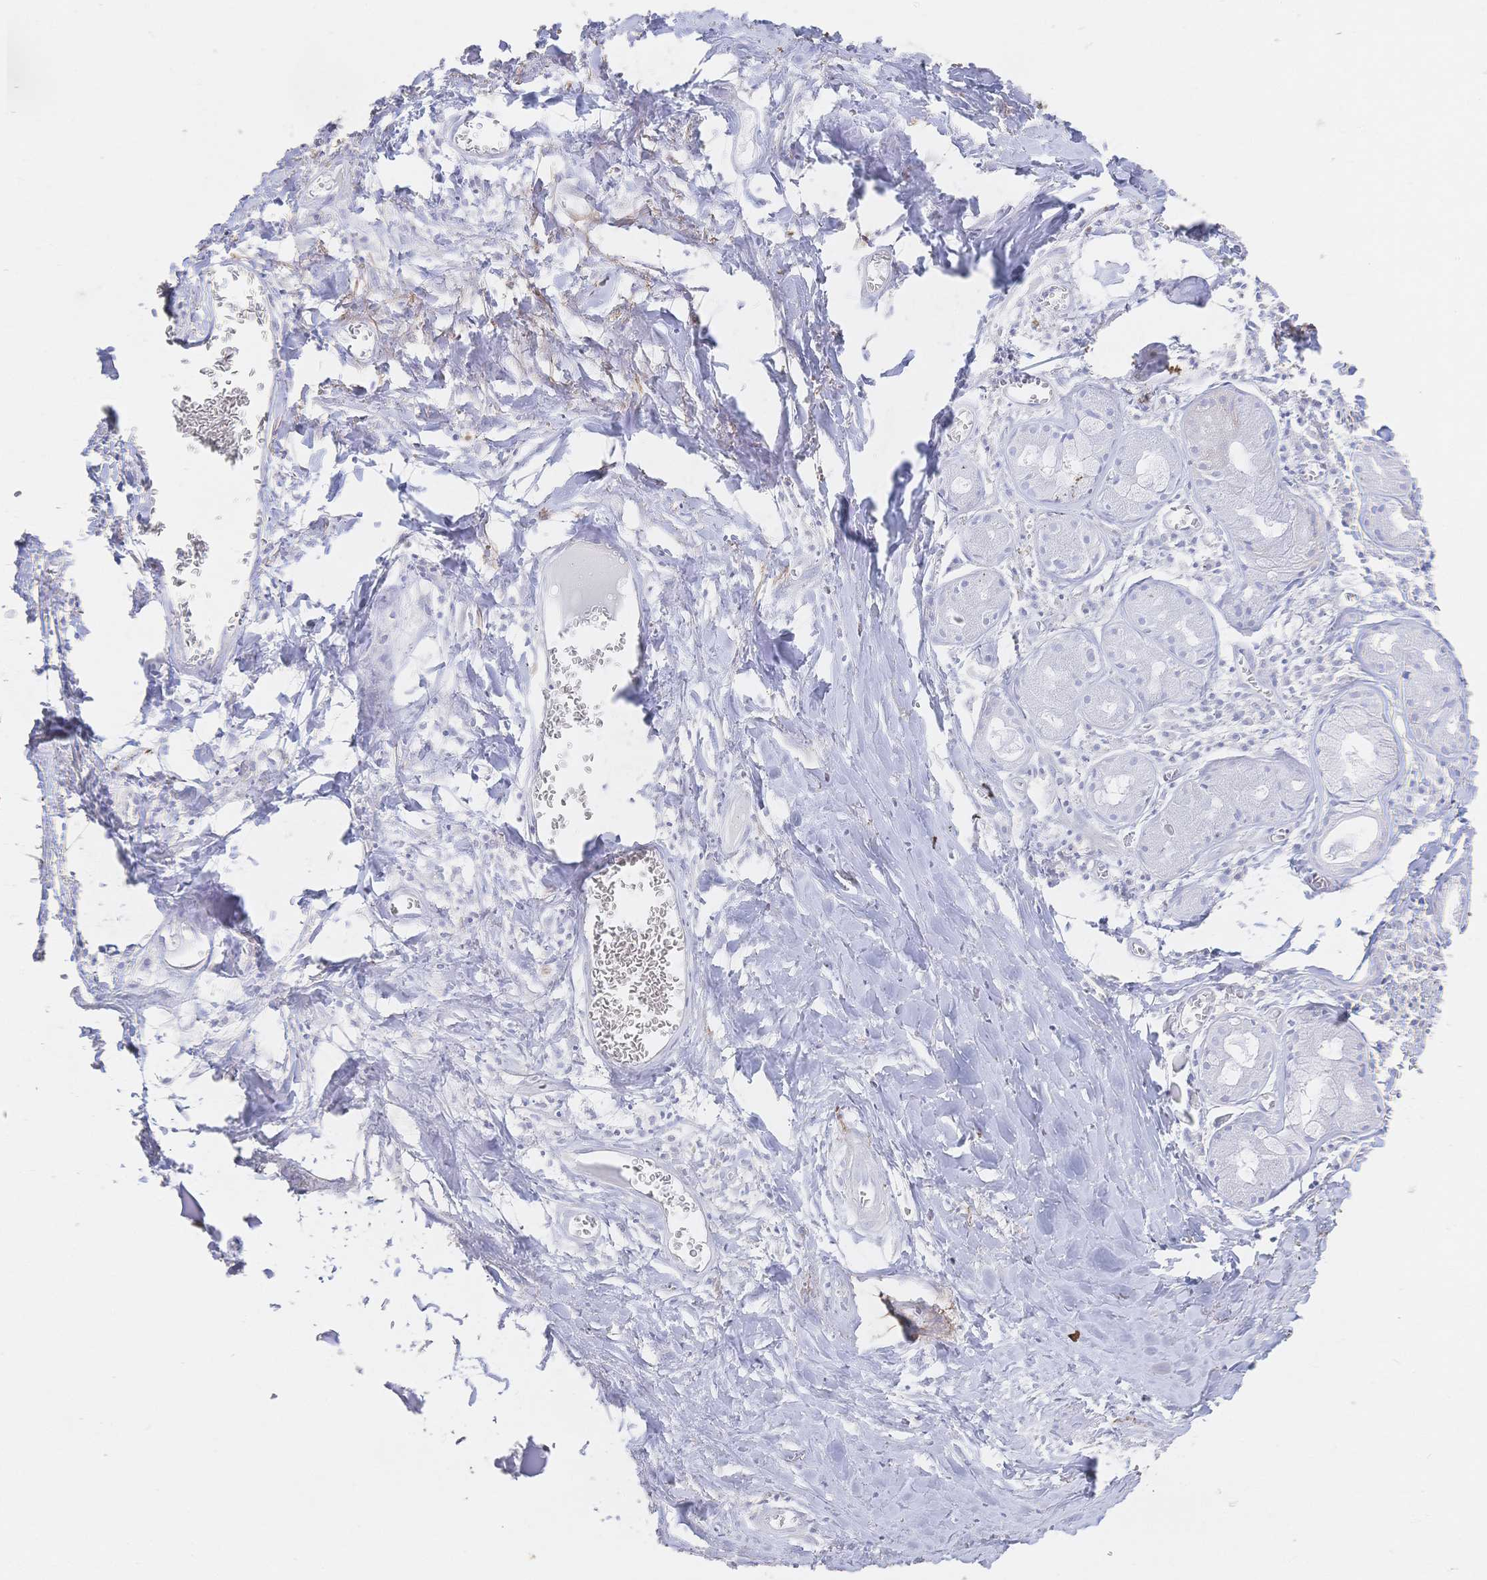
{"staining": {"intensity": "moderate", "quantity": ">75%", "location": "cytoplasmic/membranous"}, "tissue": "adipose tissue", "cell_type": "Adipocytes", "image_type": "normal", "snomed": [{"axis": "morphology", "description": "Normal tissue, NOS"}, {"axis": "topography", "description": "Cartilage tissue"}], "caption": "Protein staining of benign adipose tissue displays moderate cytoplasmic/membranous positivity in approximately >75% of adipocytes. Nuclei are stained in blue.", "gene": "DNAJA4", "patient": {"sex": "male", "age": 57}}